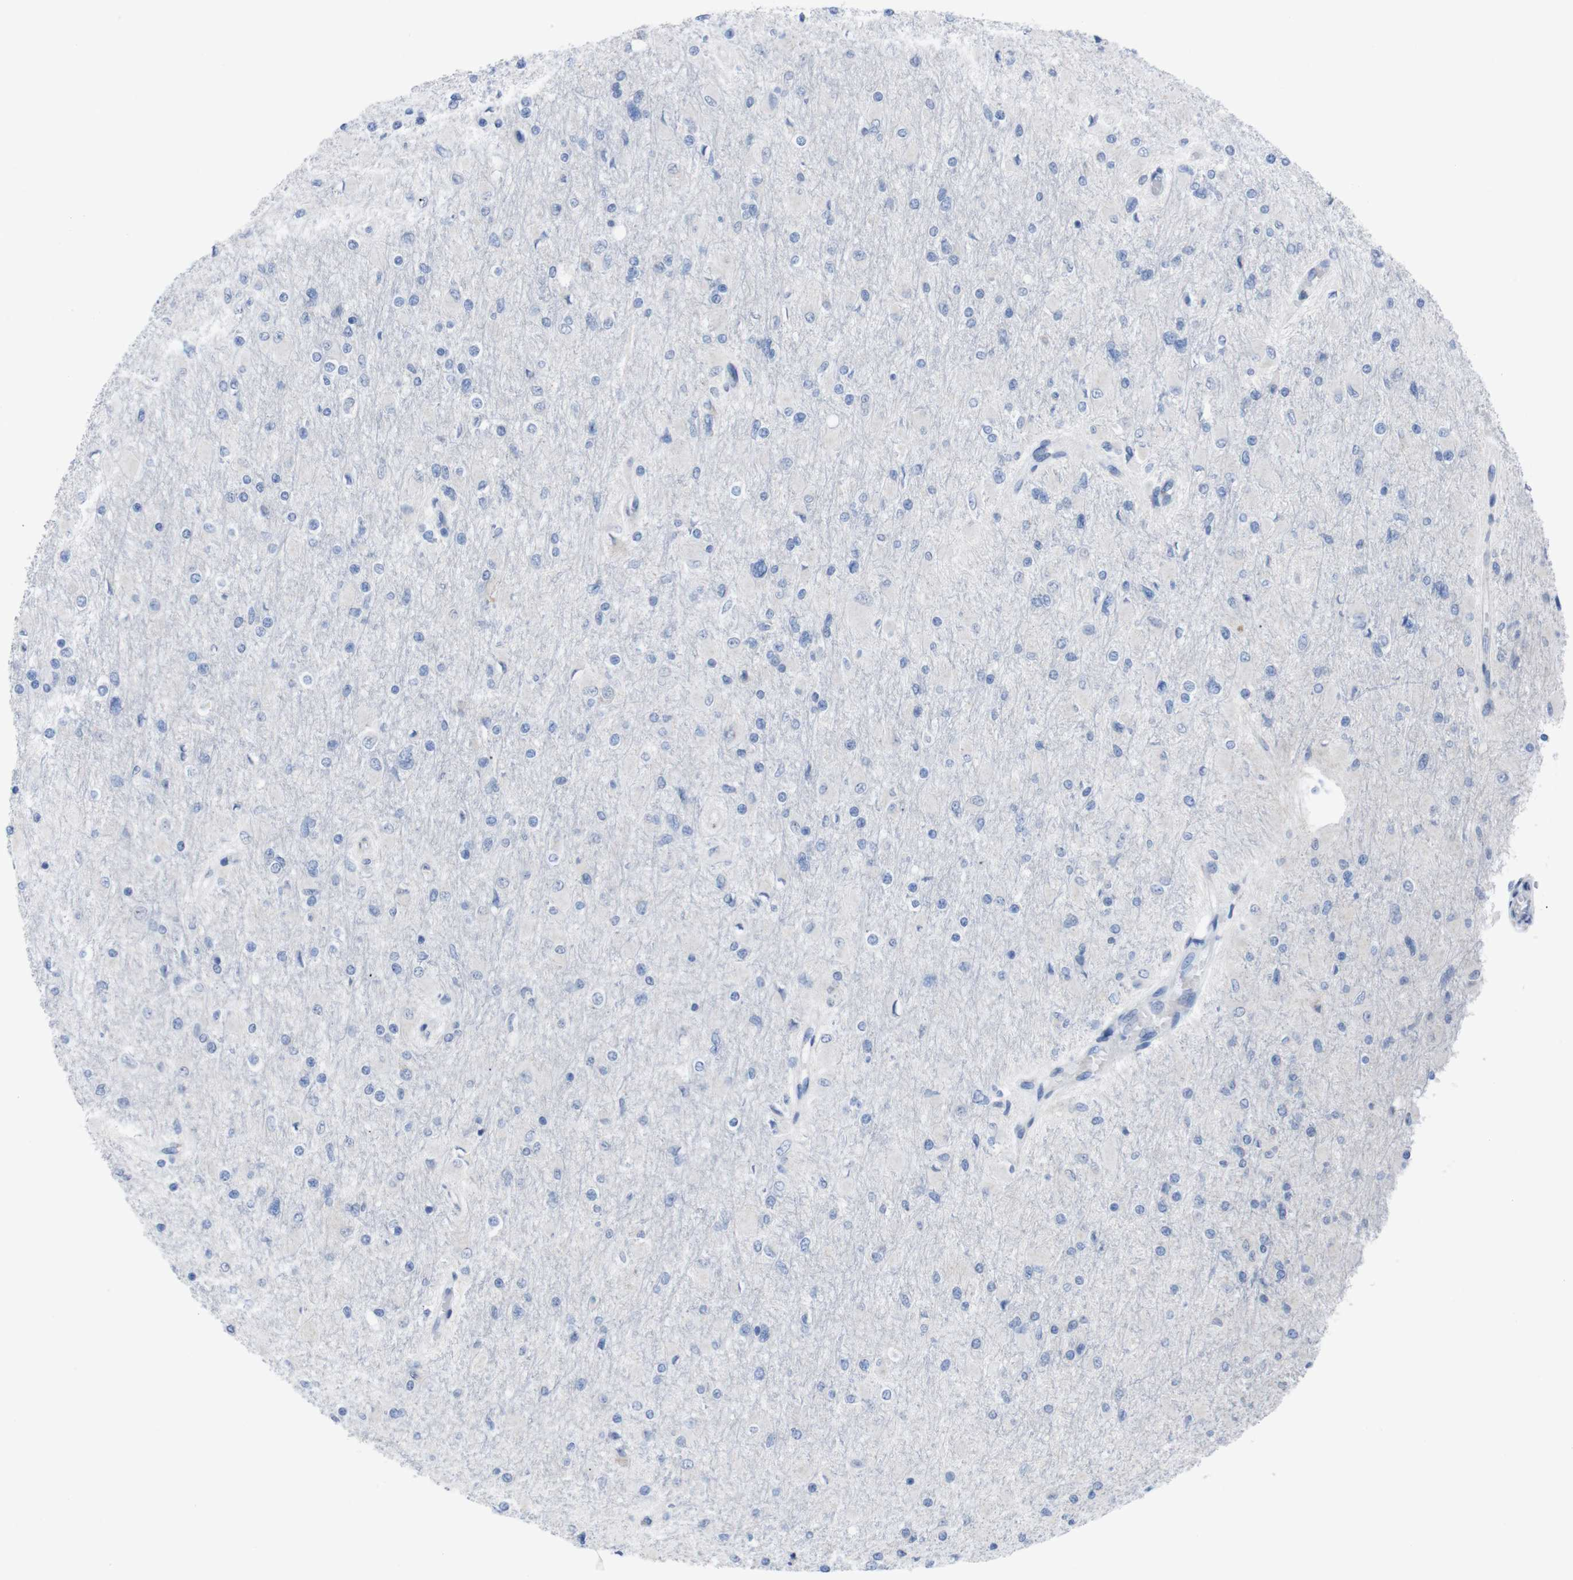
{"staining": {"intensity": "negative", "quantity": "none", "location": "none"}, "tissue": "glioma", "cell_type": "Tumor cells", "image_type": "cancer", "snomed": [{"axis": "morphology", "description": "Glioma, malignant, High grade"}, {"axis": "topography", "description": "Cerebral cortex"}], "caption": "An image of malignant glioma (high-grade) stained for a protein demonstrates no brown staining in tumor cells.", "gene": "IRF4", "patient": {"sex": "female", "age": 36}}